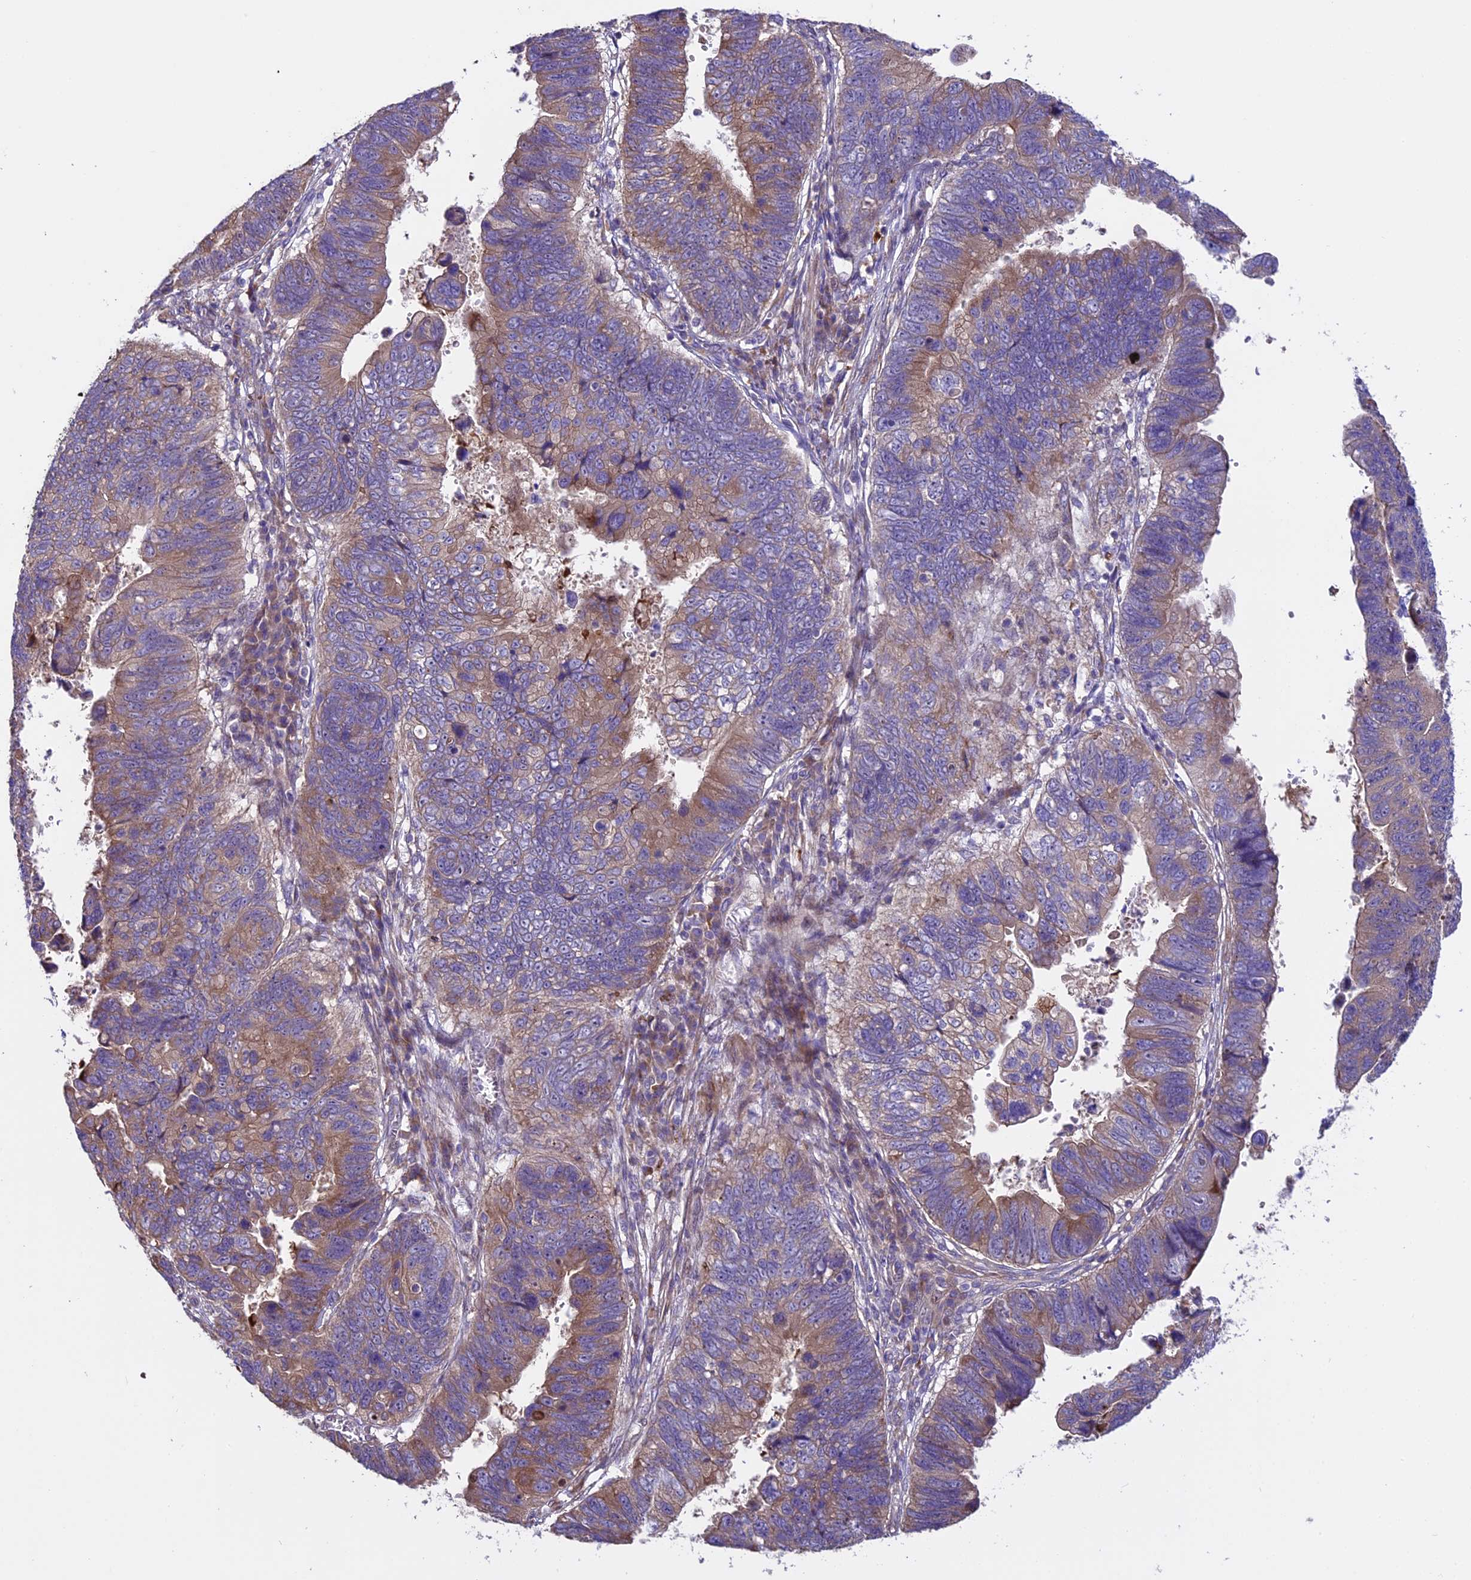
{"staining": {"intensity": "moderate", "quantity": "25%-75%", "location": "cytoplasmic/membranous"}, "tissue": "stomach cancer", "cell_type": "Tumor cells", "image_type": "cancer", "snomed": [{"axis": "morphology", "description": "Adenocarcinoma, NOS"}, {"axis": "topography", "description": "Stomach"}], "caption": "An image of stomach cancer stained for a protein displays moderate cytoplasmic/membranous brown staining in tumor cells. (Stains: DAB (3,3'-diaminobenzidine) in brown, nuclei in blue, Microscopy: brightfield microscopy at high magnification).", "gene": "SPIRE1", "patient": {"sex": "male", "age": 59}}